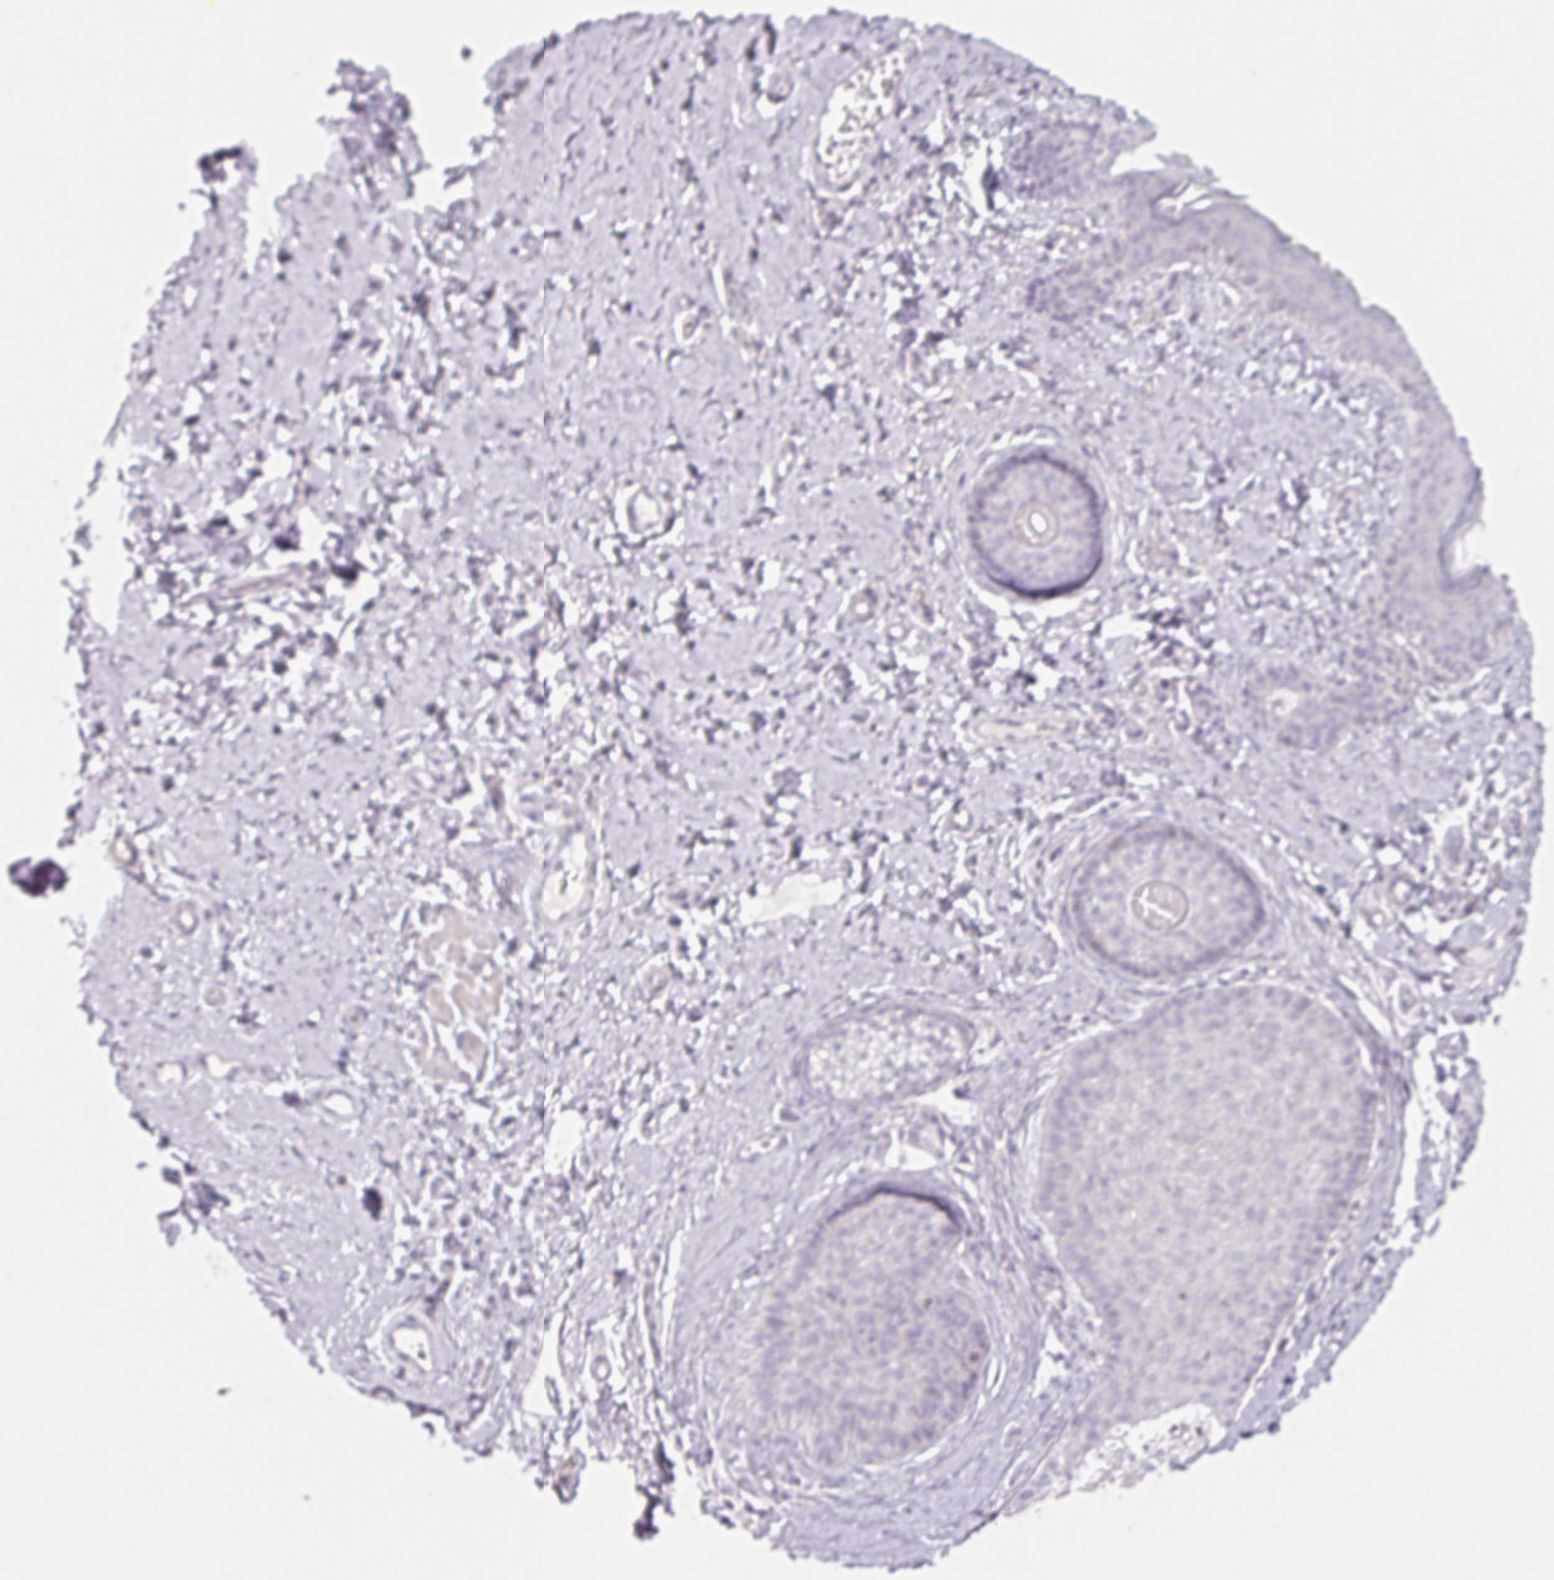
{"staining": {"intensity": "negative", "quantity": "none", "location": "none"}, "tissue": "skin cancer", "cell_type": "Tumor cells", "image_type": "cancer", "snomed": [{"axis": "morphology", "description": "Basal cell carcinoma"}, {"axis": "topography", "description": "Skin"}], "caption": "This is an IHC histopathology image of human skin basal cell carcinoma. There is no positivity in tumor cells.", "gene": "LRRC23", "patient": {"sex": "male", "age": 89}}